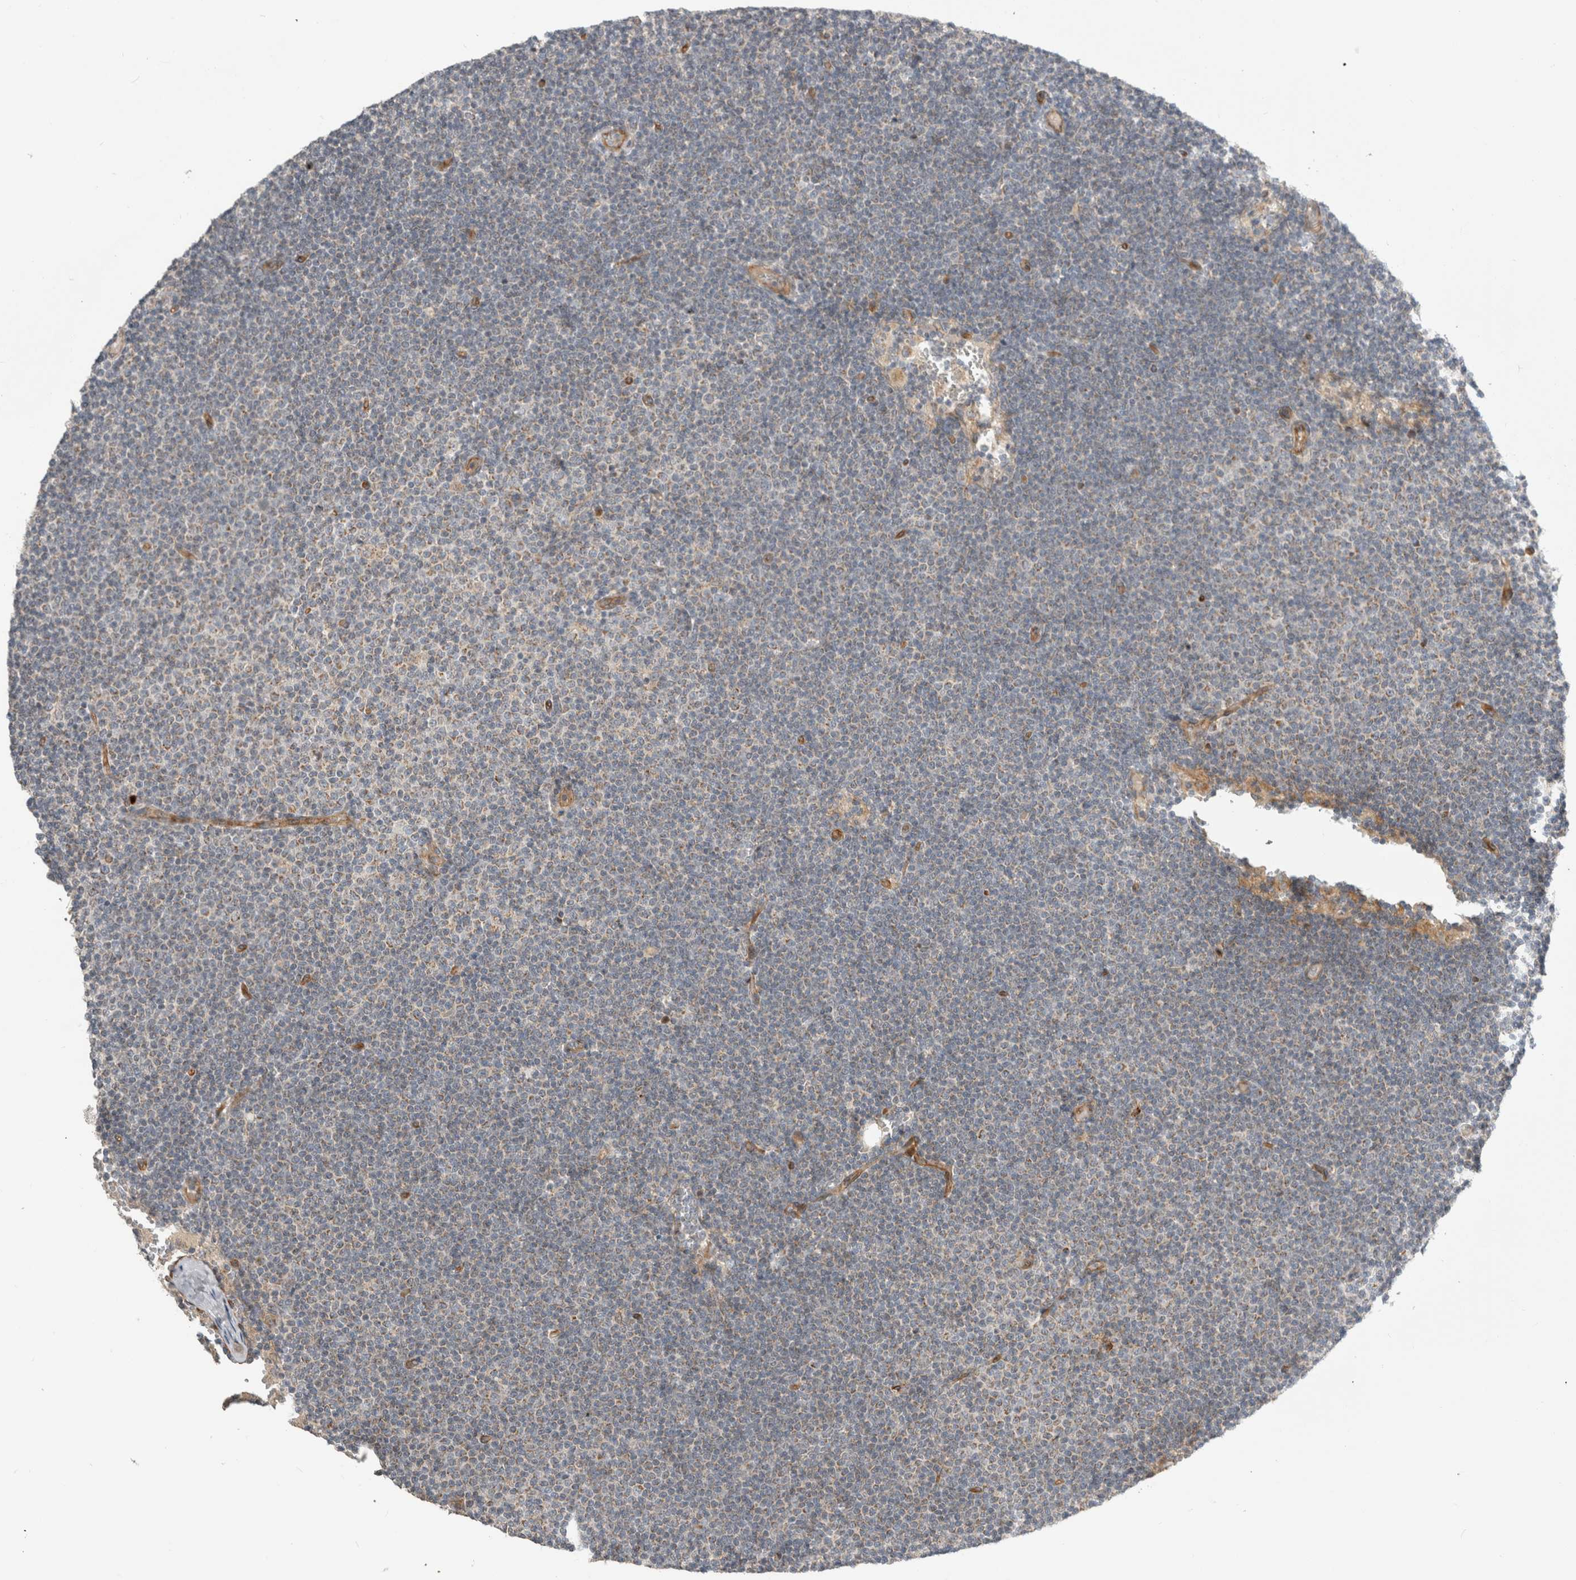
{"staining": {"intensity": "weak", "quantity": "<25%", "location": "cytoplasmic/membranous"}, "tissue": "lymphoma", "cell_type": "Tumor cells", "image_type": "cancer", "snomed": [{"axis": "morphology", "description": "Malignant lymphoma, non-Hodgkin's type, Low grade"}, {"axis": "topography", "description": "Lymph node"}], "caption": "Tumor cells are negative for protein expression in human lymphoma.", "gene": "KPNA5", "patient": {"sex": "female", "age": 53}}